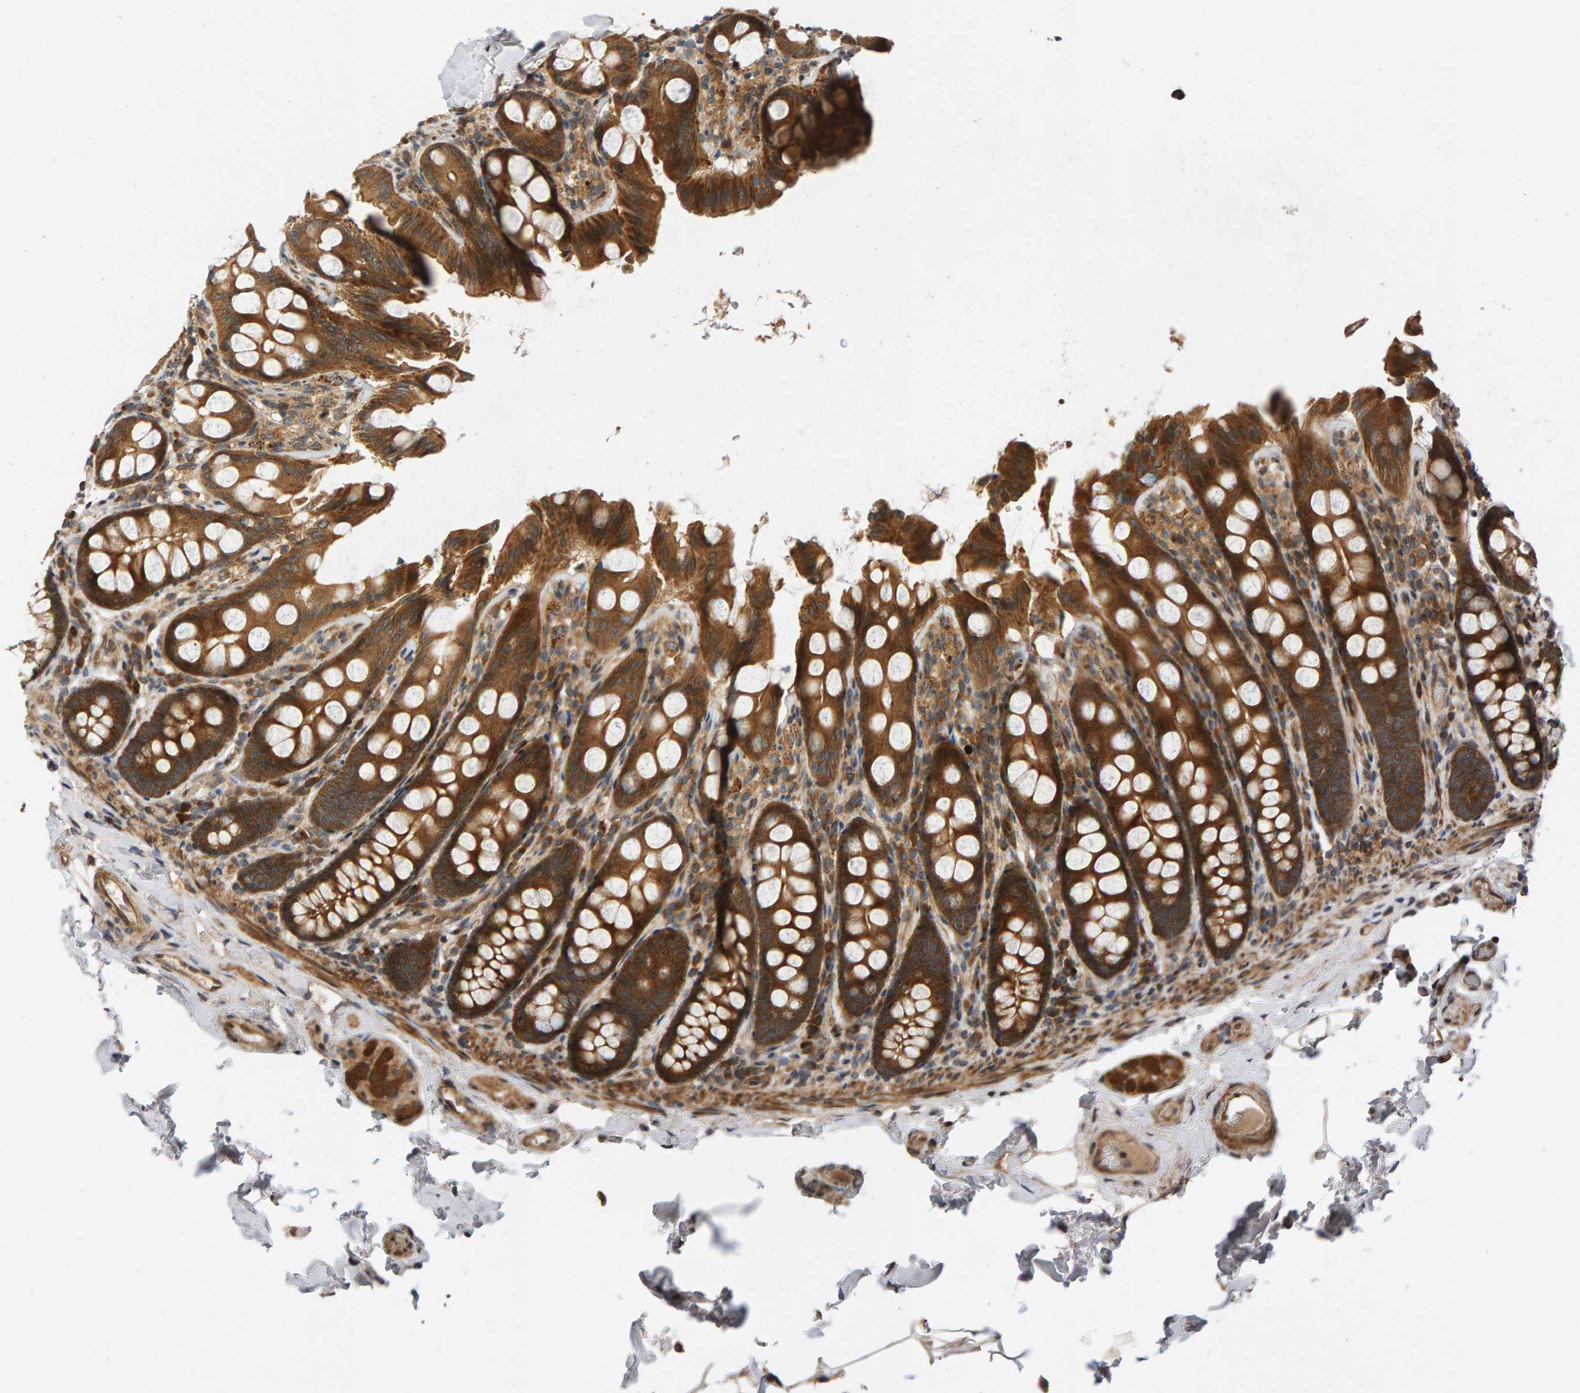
{"staining": {"intensity": "moderate", "quantity": ">75%", "location": "cytoplasmic/membranous"}, "tissue": "colon", "cell_type": "Endothelial cells", "image_type": "normal", "snomed": [{"axis": "morphology", "description": "Normal tissue, NOS"}, {"axis": "topography", "description": "Colon"}, {"axis": "topography", "description": "Peripheral nerve tissue"}], "caption": "Immunohistochemical staining of unremarkable colon shows medium levels of moderate cytoplasmic/membranous staining in about >75% of endothelial cells. (Stains: DAB in brown, nuclei in blue, Microscopy: brightfield microscopy at high magnification).", "gene": "BAHCC1", "patient": {"sex": "female", "age": 61}}